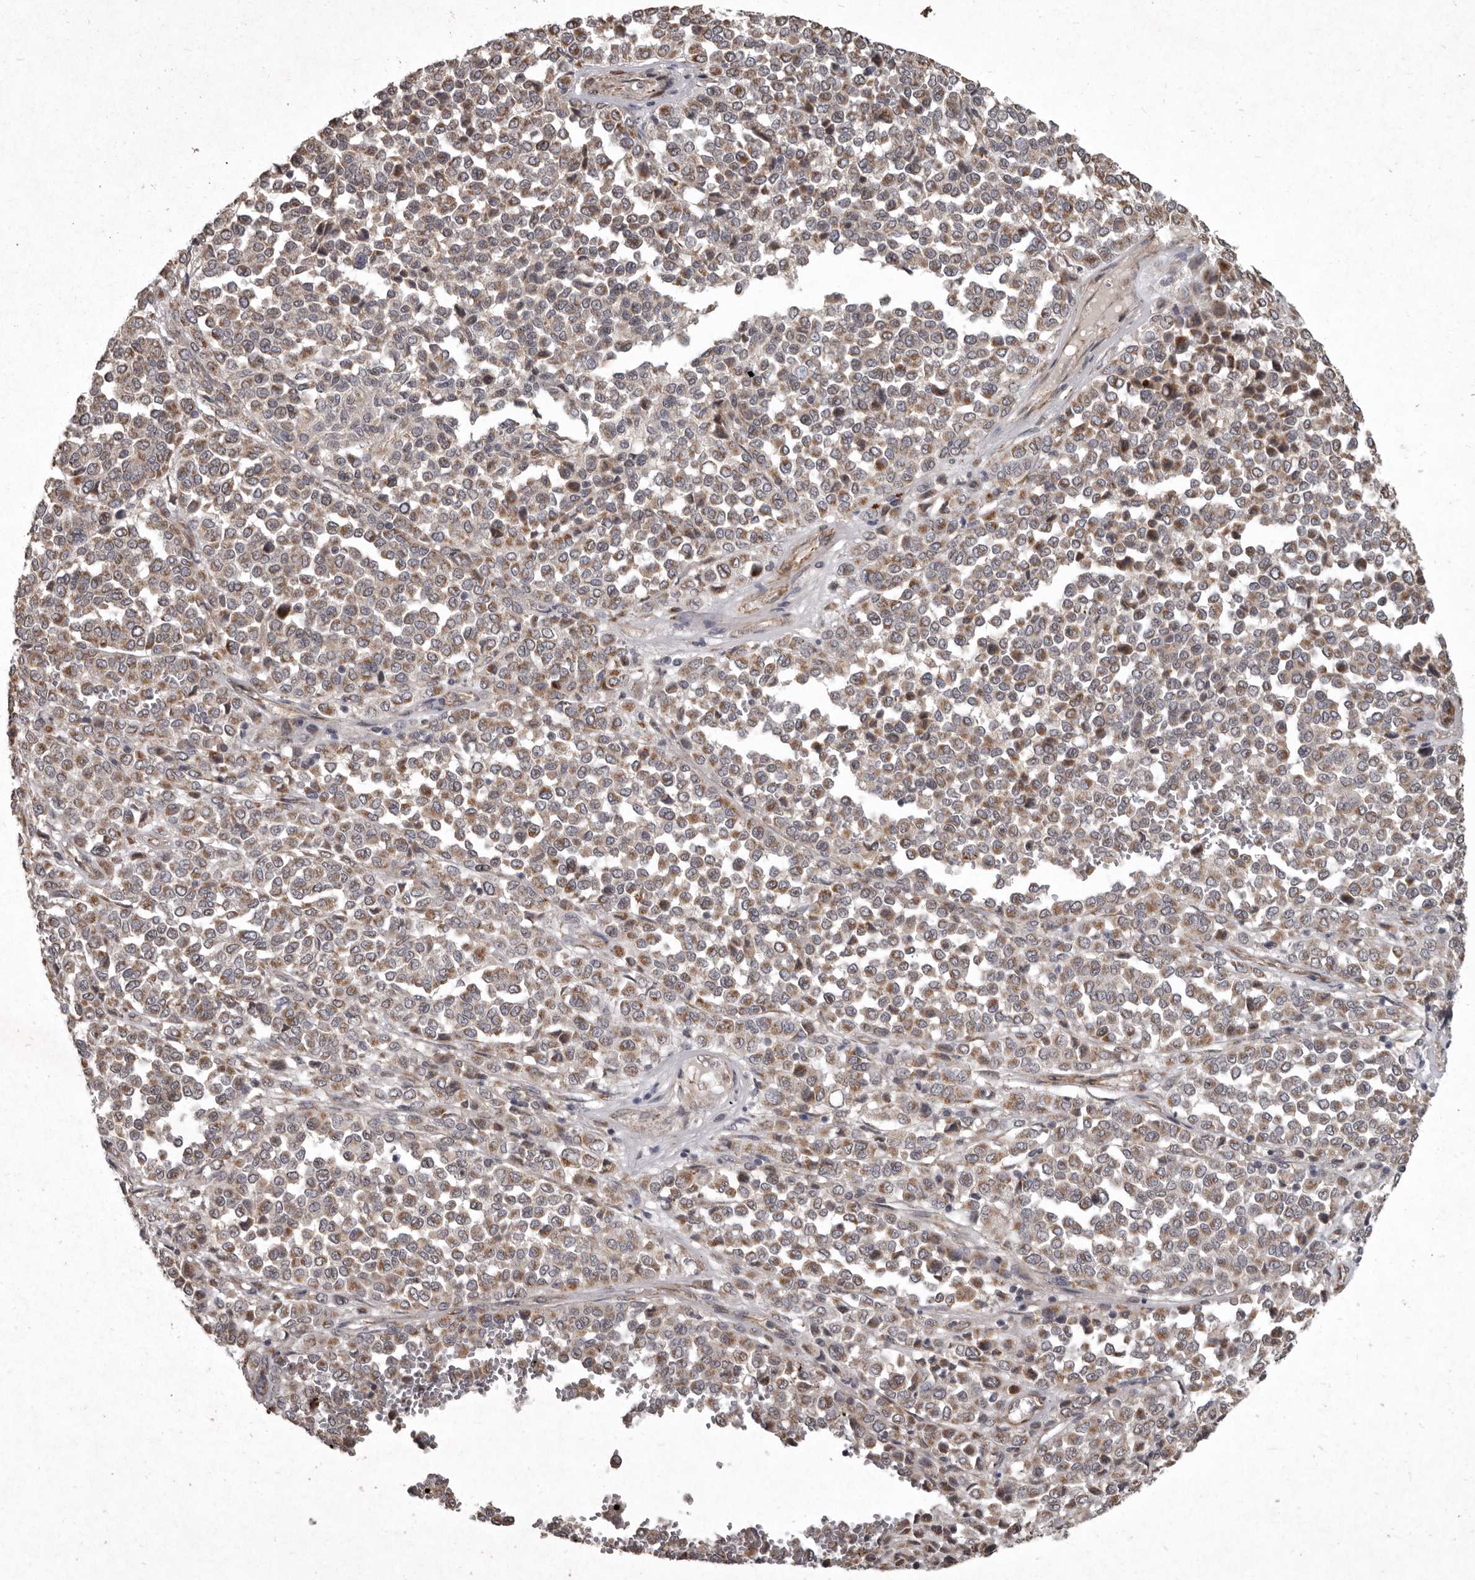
{"staining": {"intensity": "moderate", "quantity": ">75%", "location": "cytoplasmic/membranous"}, "tissue": "melanoma", "cell_type": "Tumor cells", "image_type": "cancer", "snomed": [{"axis": "morphology", "description": "Malignant melanoma, Metastatic site"}, {"axis": "topography", "description": "Pancreas"}], "caption": "This image demonstrates immunohistochemistry staining of human melanoma, with medium moderate cytoplasmic/membranous positivity in about >75% of tumor cells.", "gene": "MRPS15", "patient": {"sex": "female", "age": 30}}